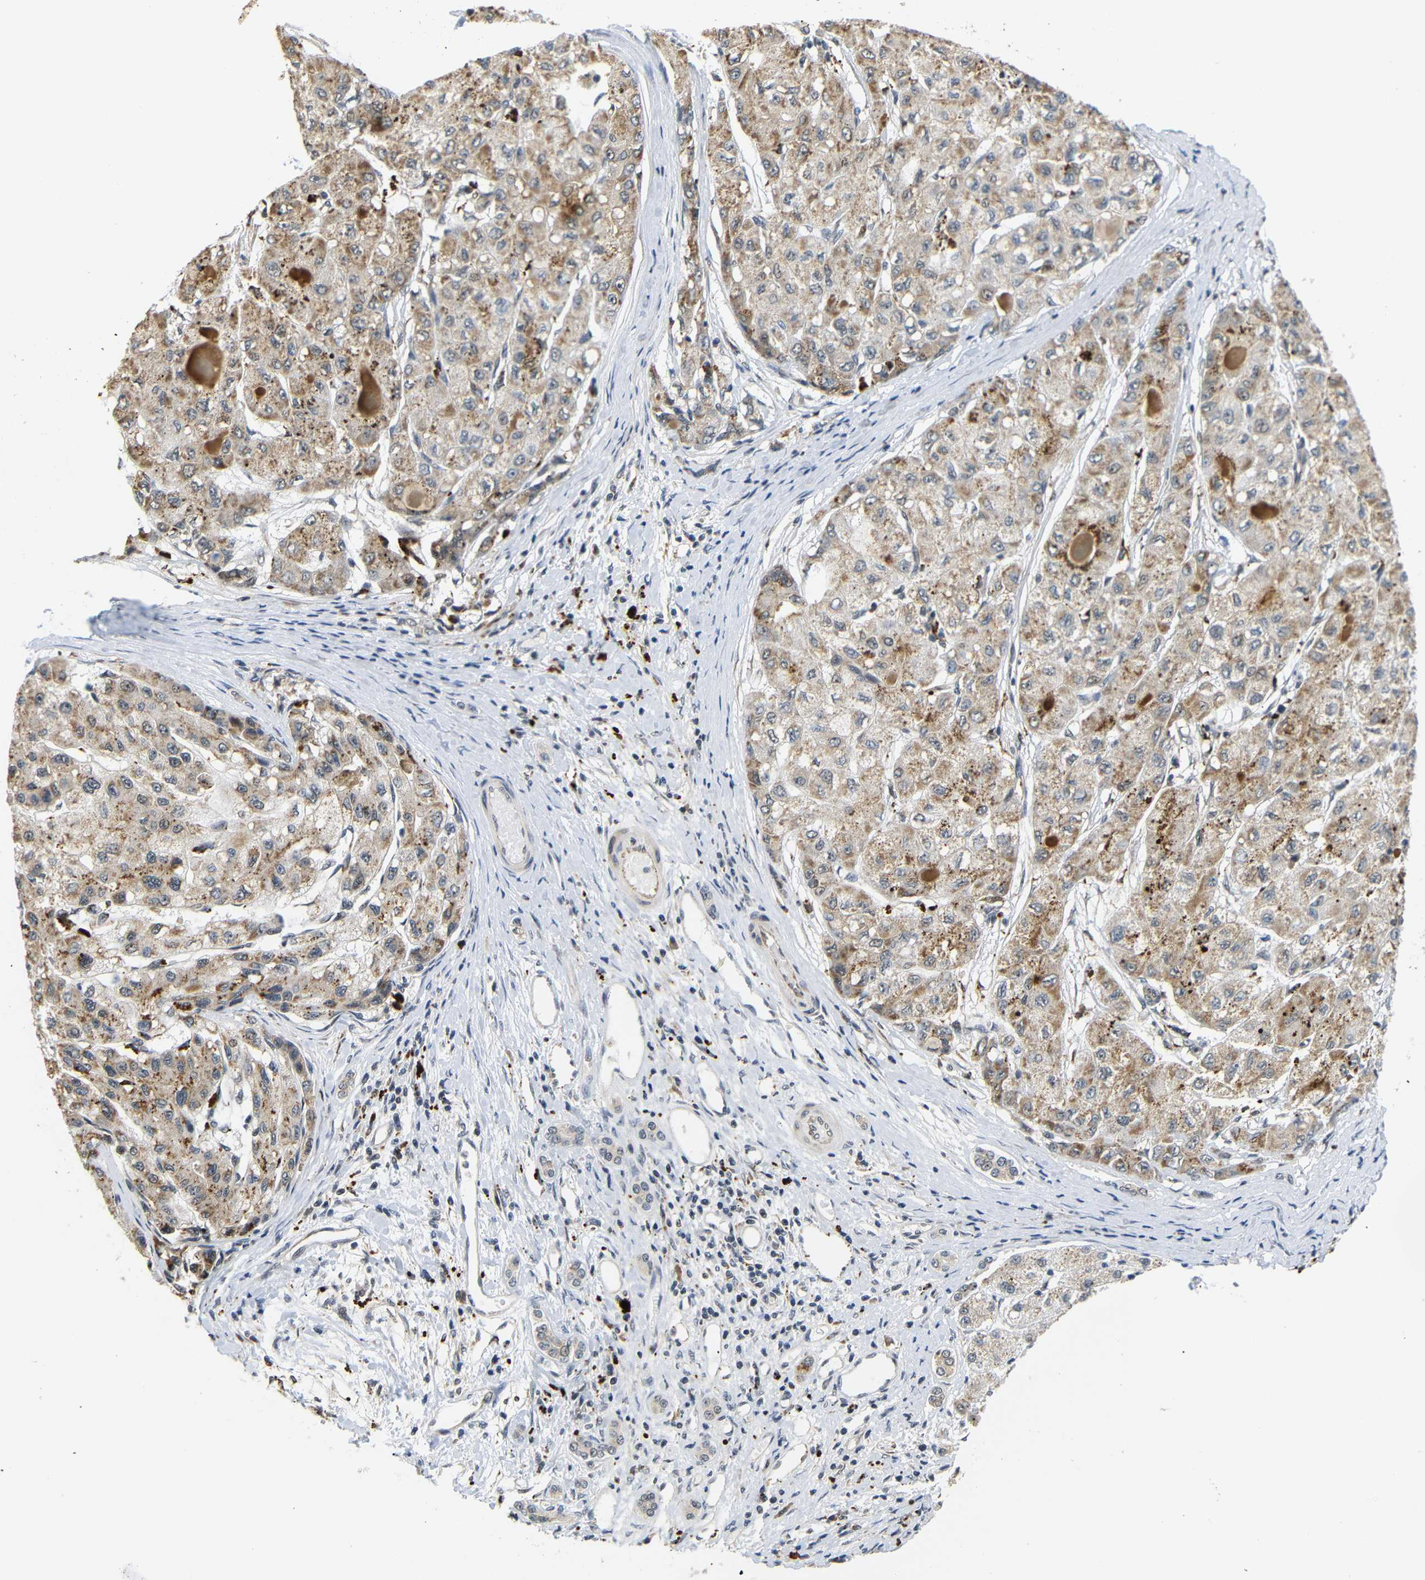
{"staining": {"intensity": "moderate", "quantity": ">75%", "location": "cytoplasmic/membranous"}, "tissue": "liver cancer", "cell_type": "Tumor cells", "image_type": "cancer", "snomed": [{"axis": "morphology", "description": "Carcinoma, Hepatocellular, NOS"}, {"axis": "topography", "description": "Liver"}], "caption": "The histopathology image displays staining of liver cancer (hepatocellular carcinoma), revealing moderate cytoplasmic/membranous protein expression (brown color) within tumor cells. The protein is shown in brown color, while the nuclei are stained blue.", "gene": "GJA5", "patient": {"sex": "male", "age": 80}}